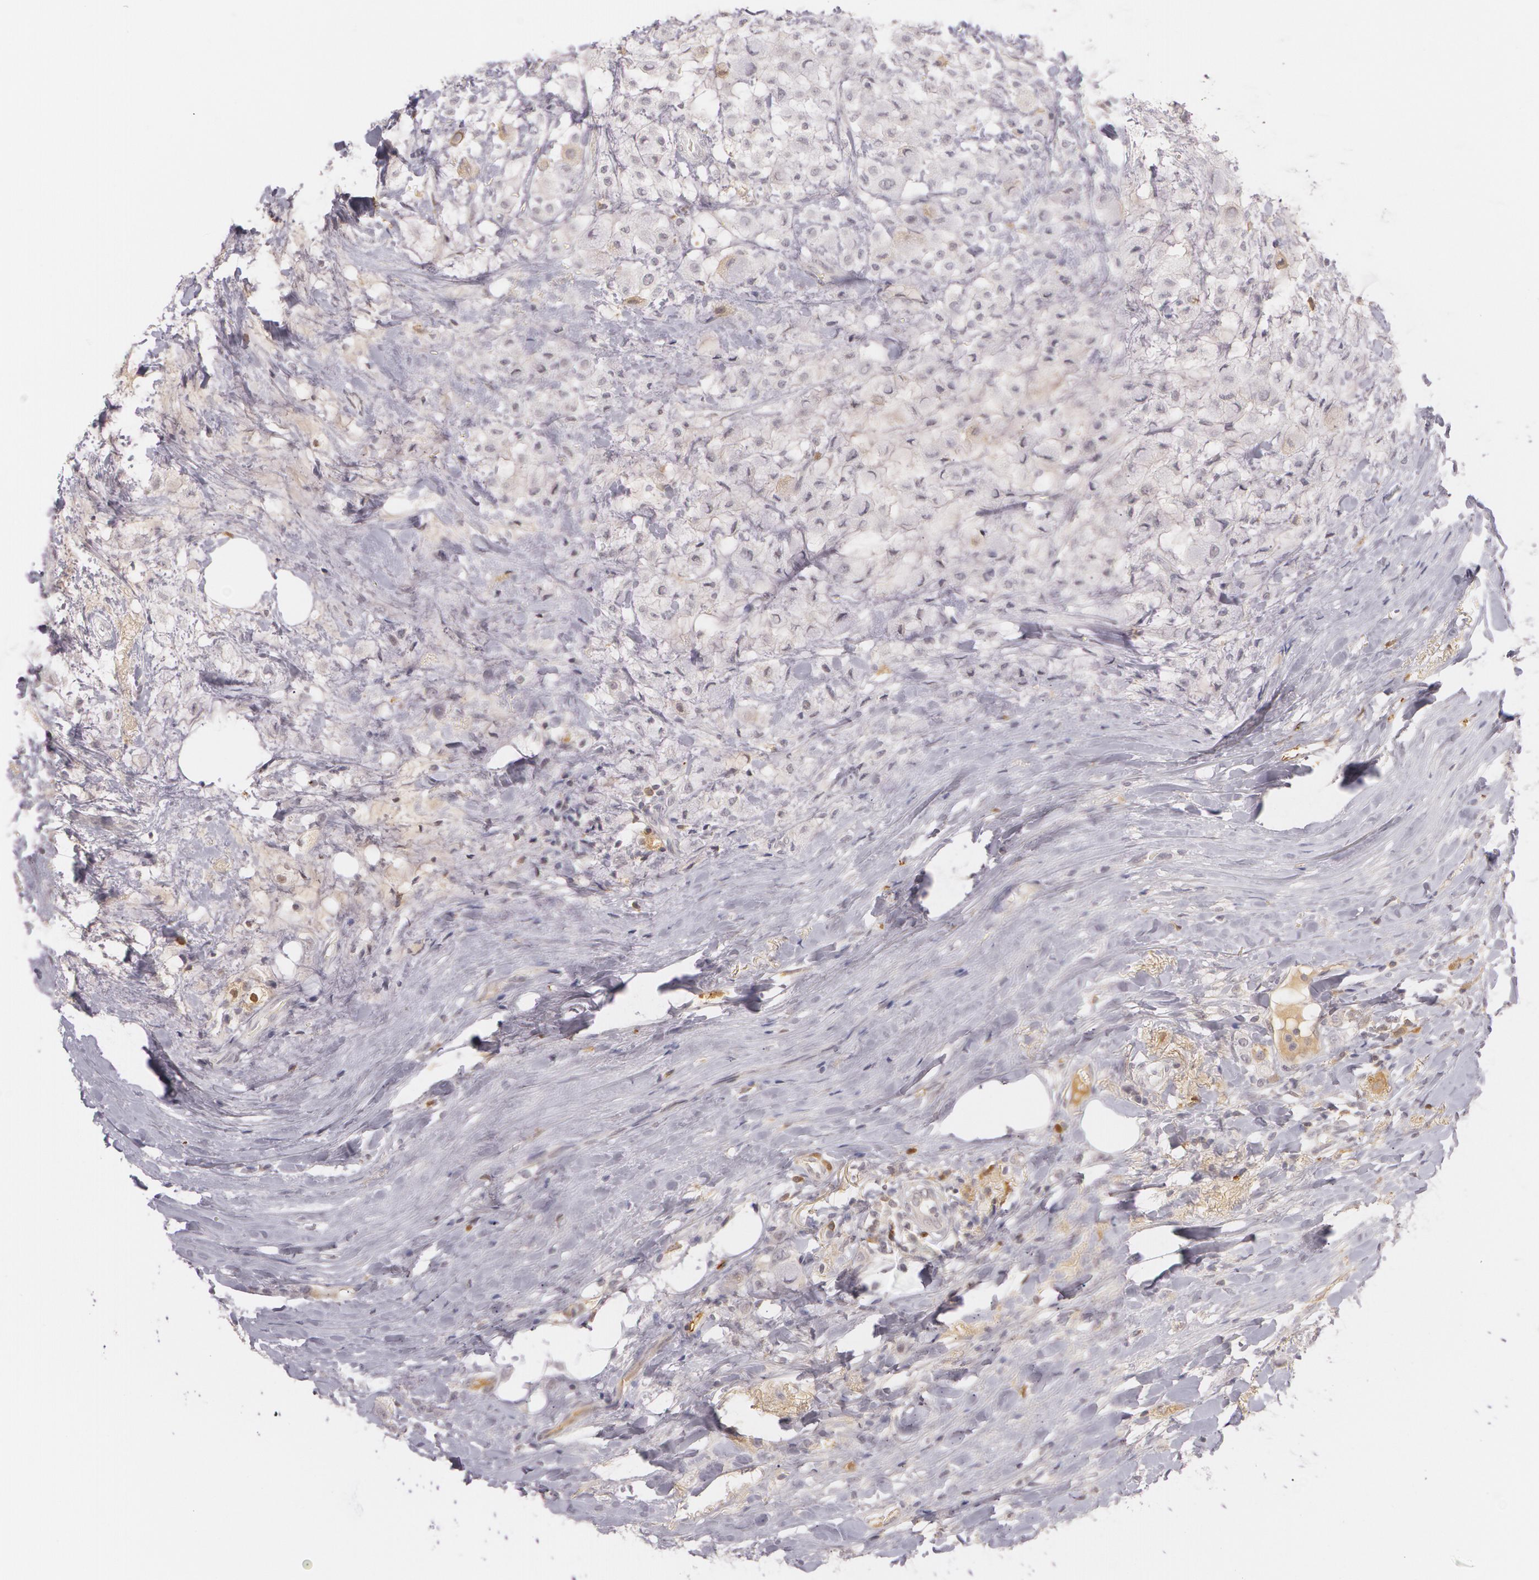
{"staining": {"intensity": "negative", "quantity": "none", "location": "none"}, "tissue": "breast cancer", "cell_type": "Tumor cells", "image_type": "cancer", "snomed": [{"axis": "morphology", "description": "Lobular carcinoma"}, {"axis": "topography", "description": "Breast"}], "caption": "DAB immunohistochemical staining of human lobular carcinoma (breast) displays no significant positivity in tumor cells.", "gene": "LBP", "patient": {"sex": "female", "age": 85}}